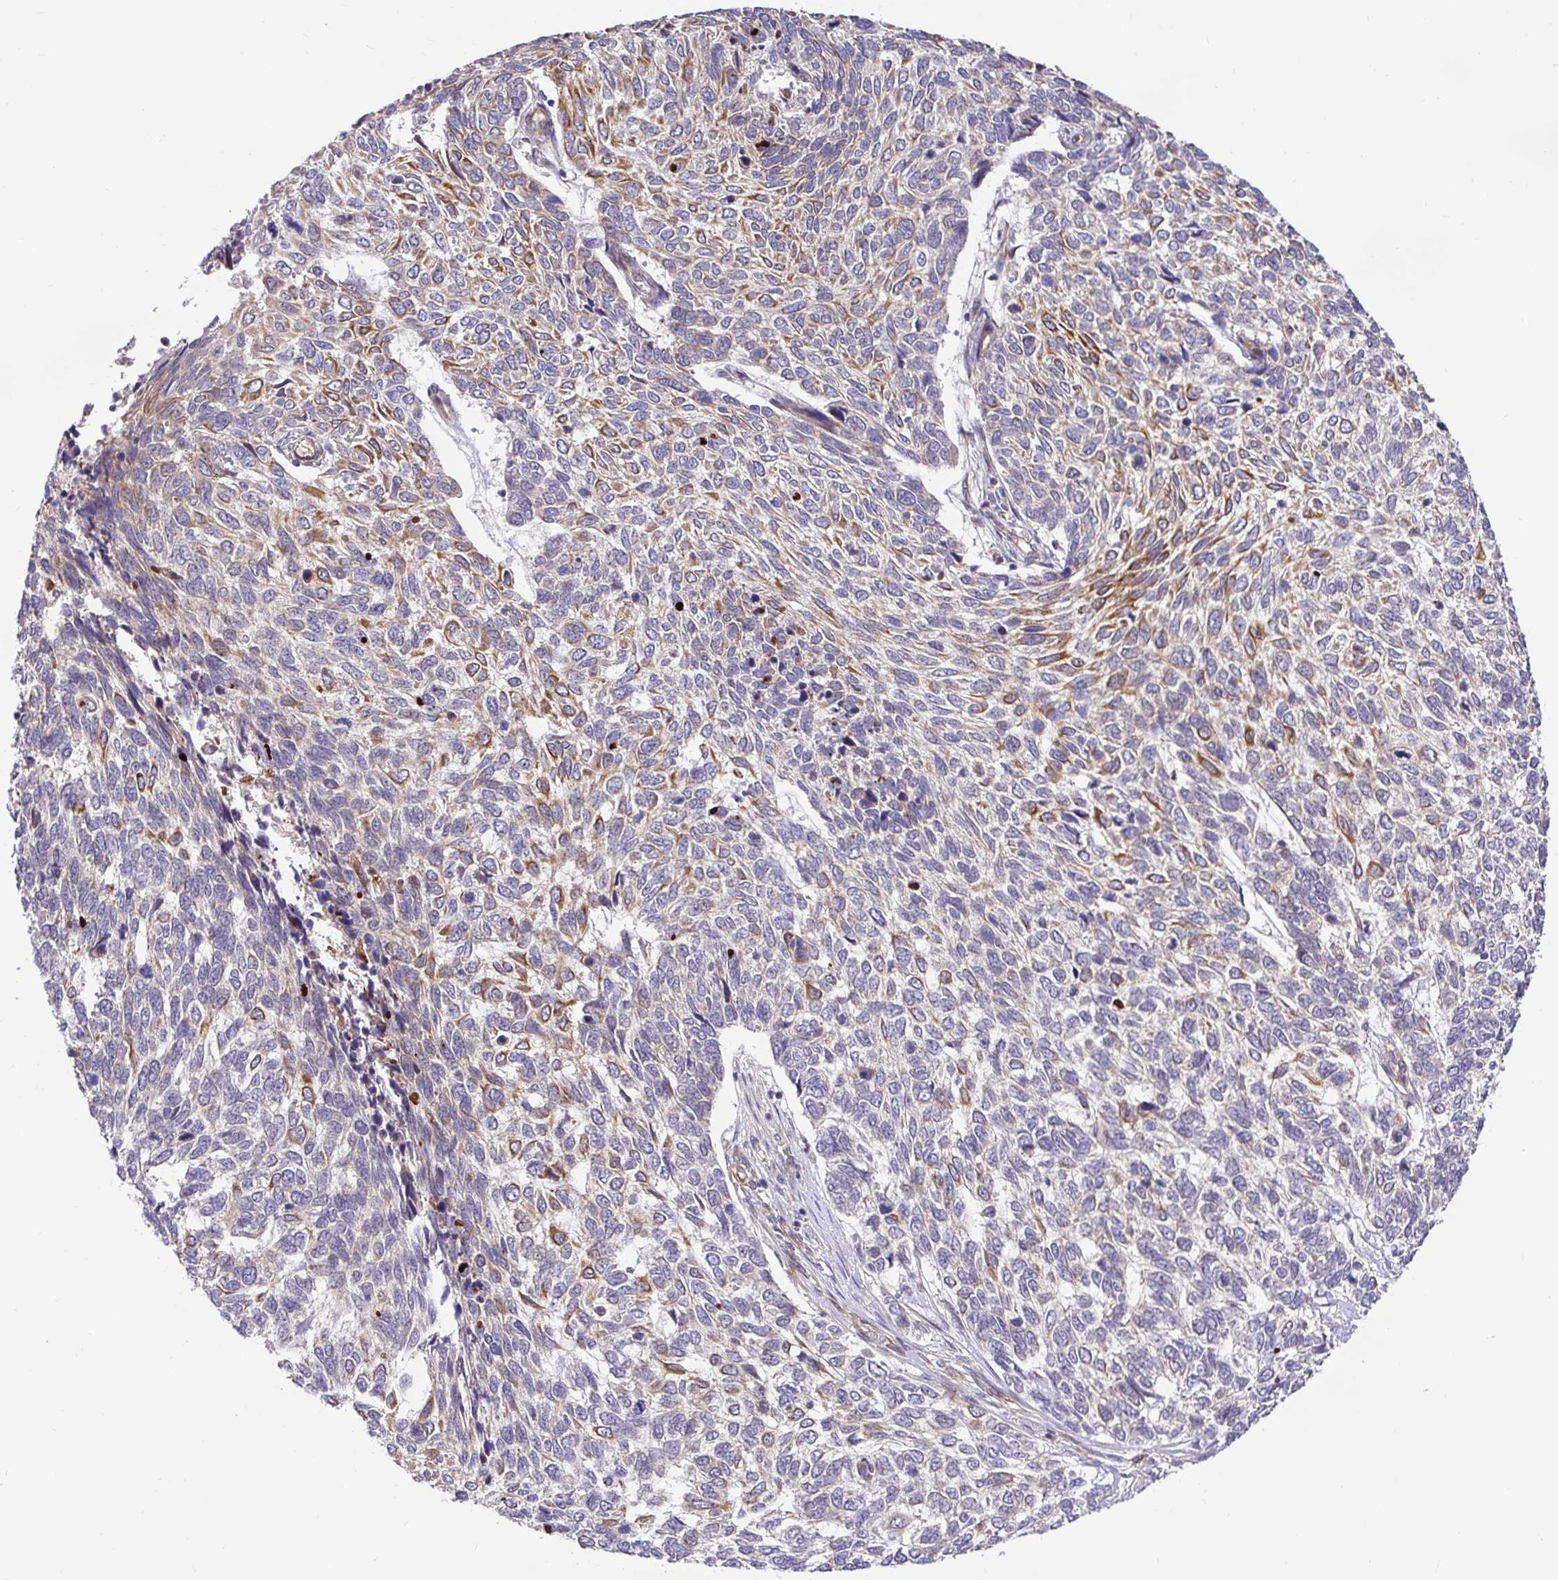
{"staining": {"intensity": "moderate", "quantity": "<25%", "location": "cytoplasmic/membranous"}, "tissue": "skin cancer", "cell_type": "Tumor cells", "image_type": "cancer", "snomed": [{"axis": "morphology", "description": "Basal cell carcinoma"}, {"axis": "topography", "description": "Skin"}], "caption": "Basal cell carcinoma (skin) stained with immunohistochemistry reveals moderate cytoplasmic/membranous positivity in about <25% of tumor cells.", "gene": "TRIM55", "patient": {"sex": "female", "age": 65}}